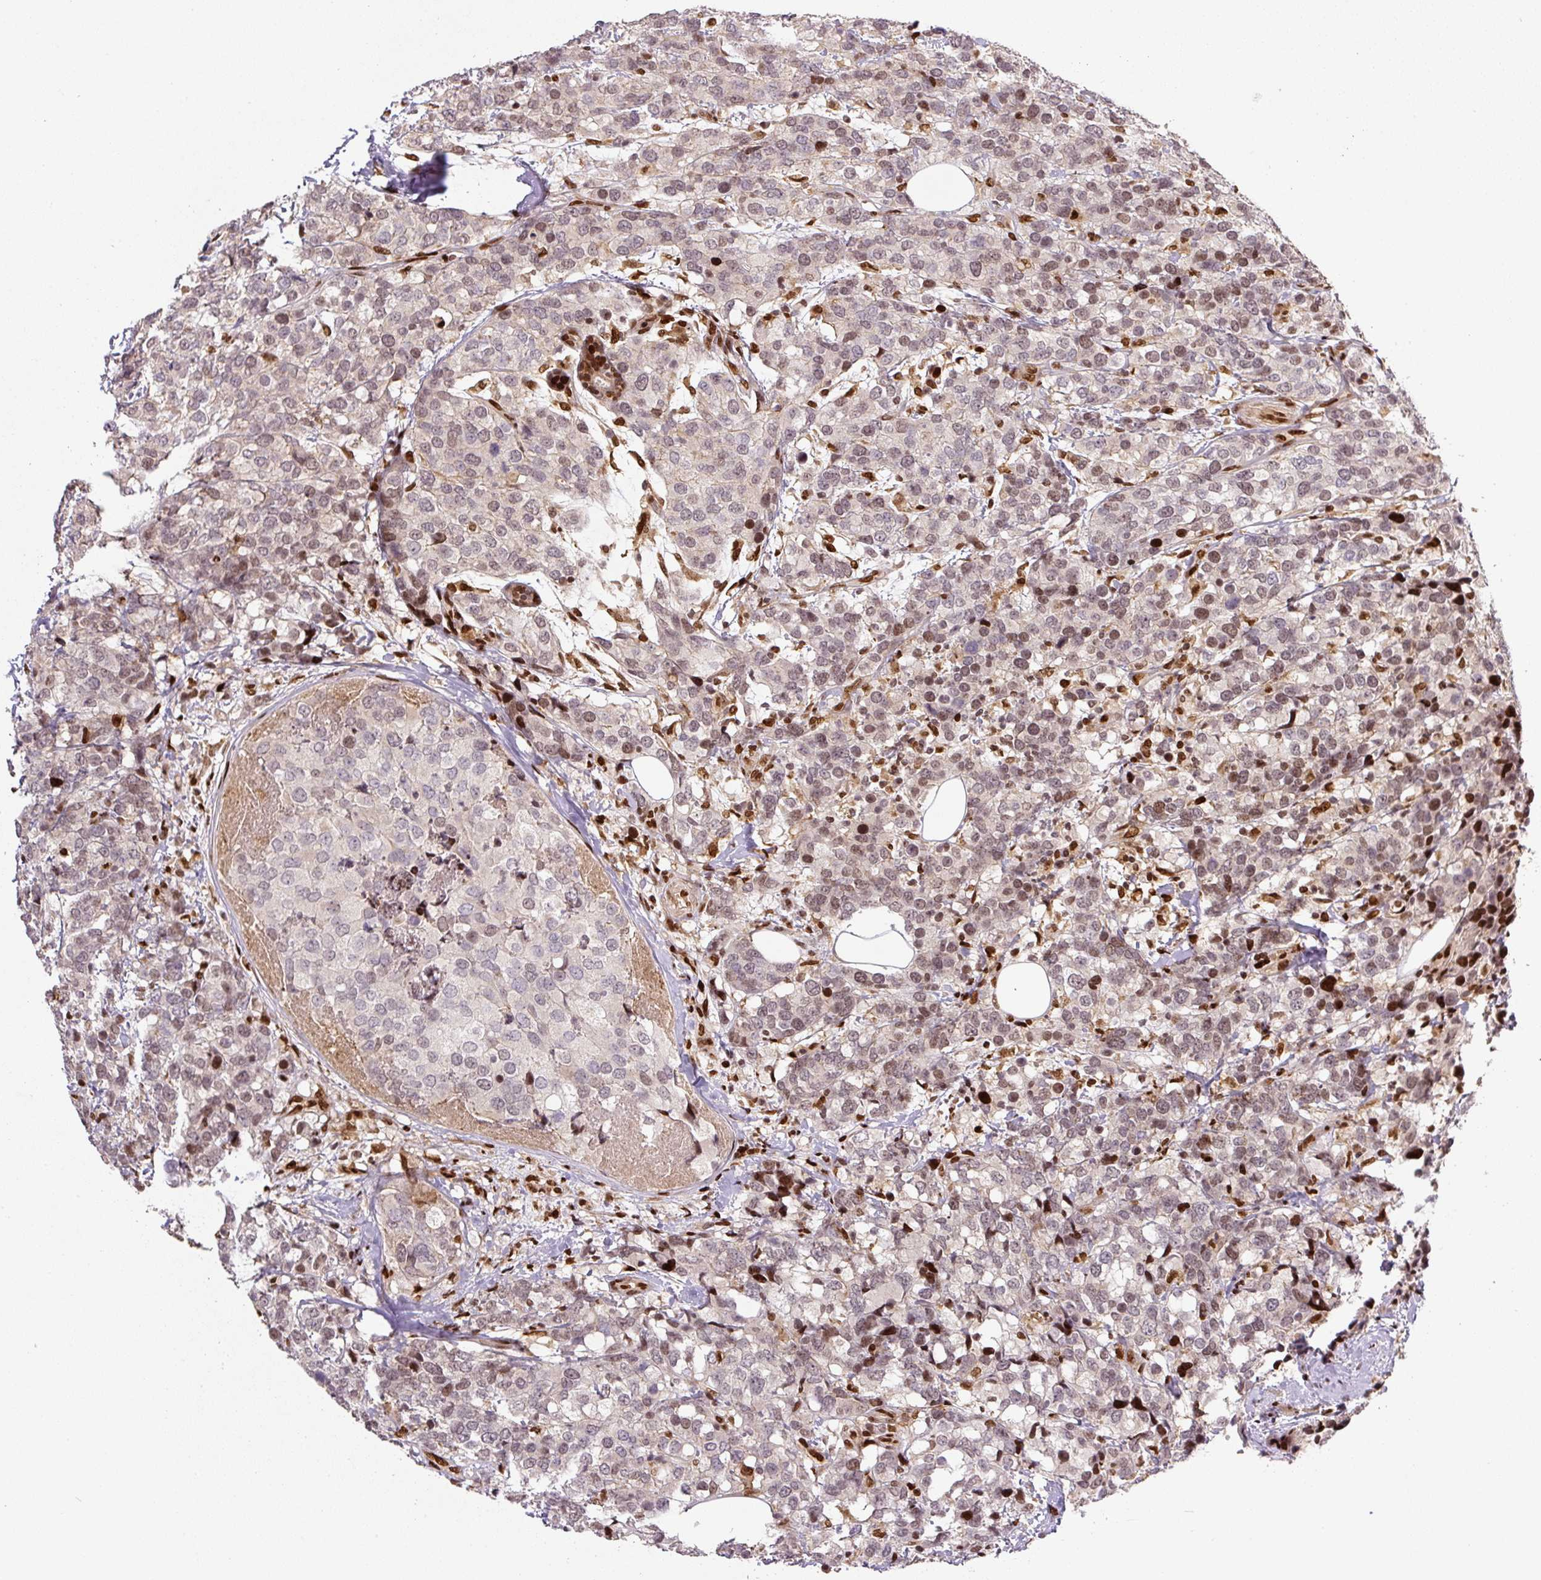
{"staining": {"intensity": "moderate", "quantity": "25%-75%", "location": "nuclear"}, "tissue": "breast cancer", "cell_type": "Tumor cells", "image_type": "cancer", "snomed": [{"axis": "morphology", "description": "Lobular carcinoma"}, {"axis": "topography", "description": "Breast"}], "caption": "Tumor cells reveal moderate nuclear expression in about 25%-75% of cells in breast cancer.", "gene": "PYDC2", "patient": {"sex": "female", "age": 59}}